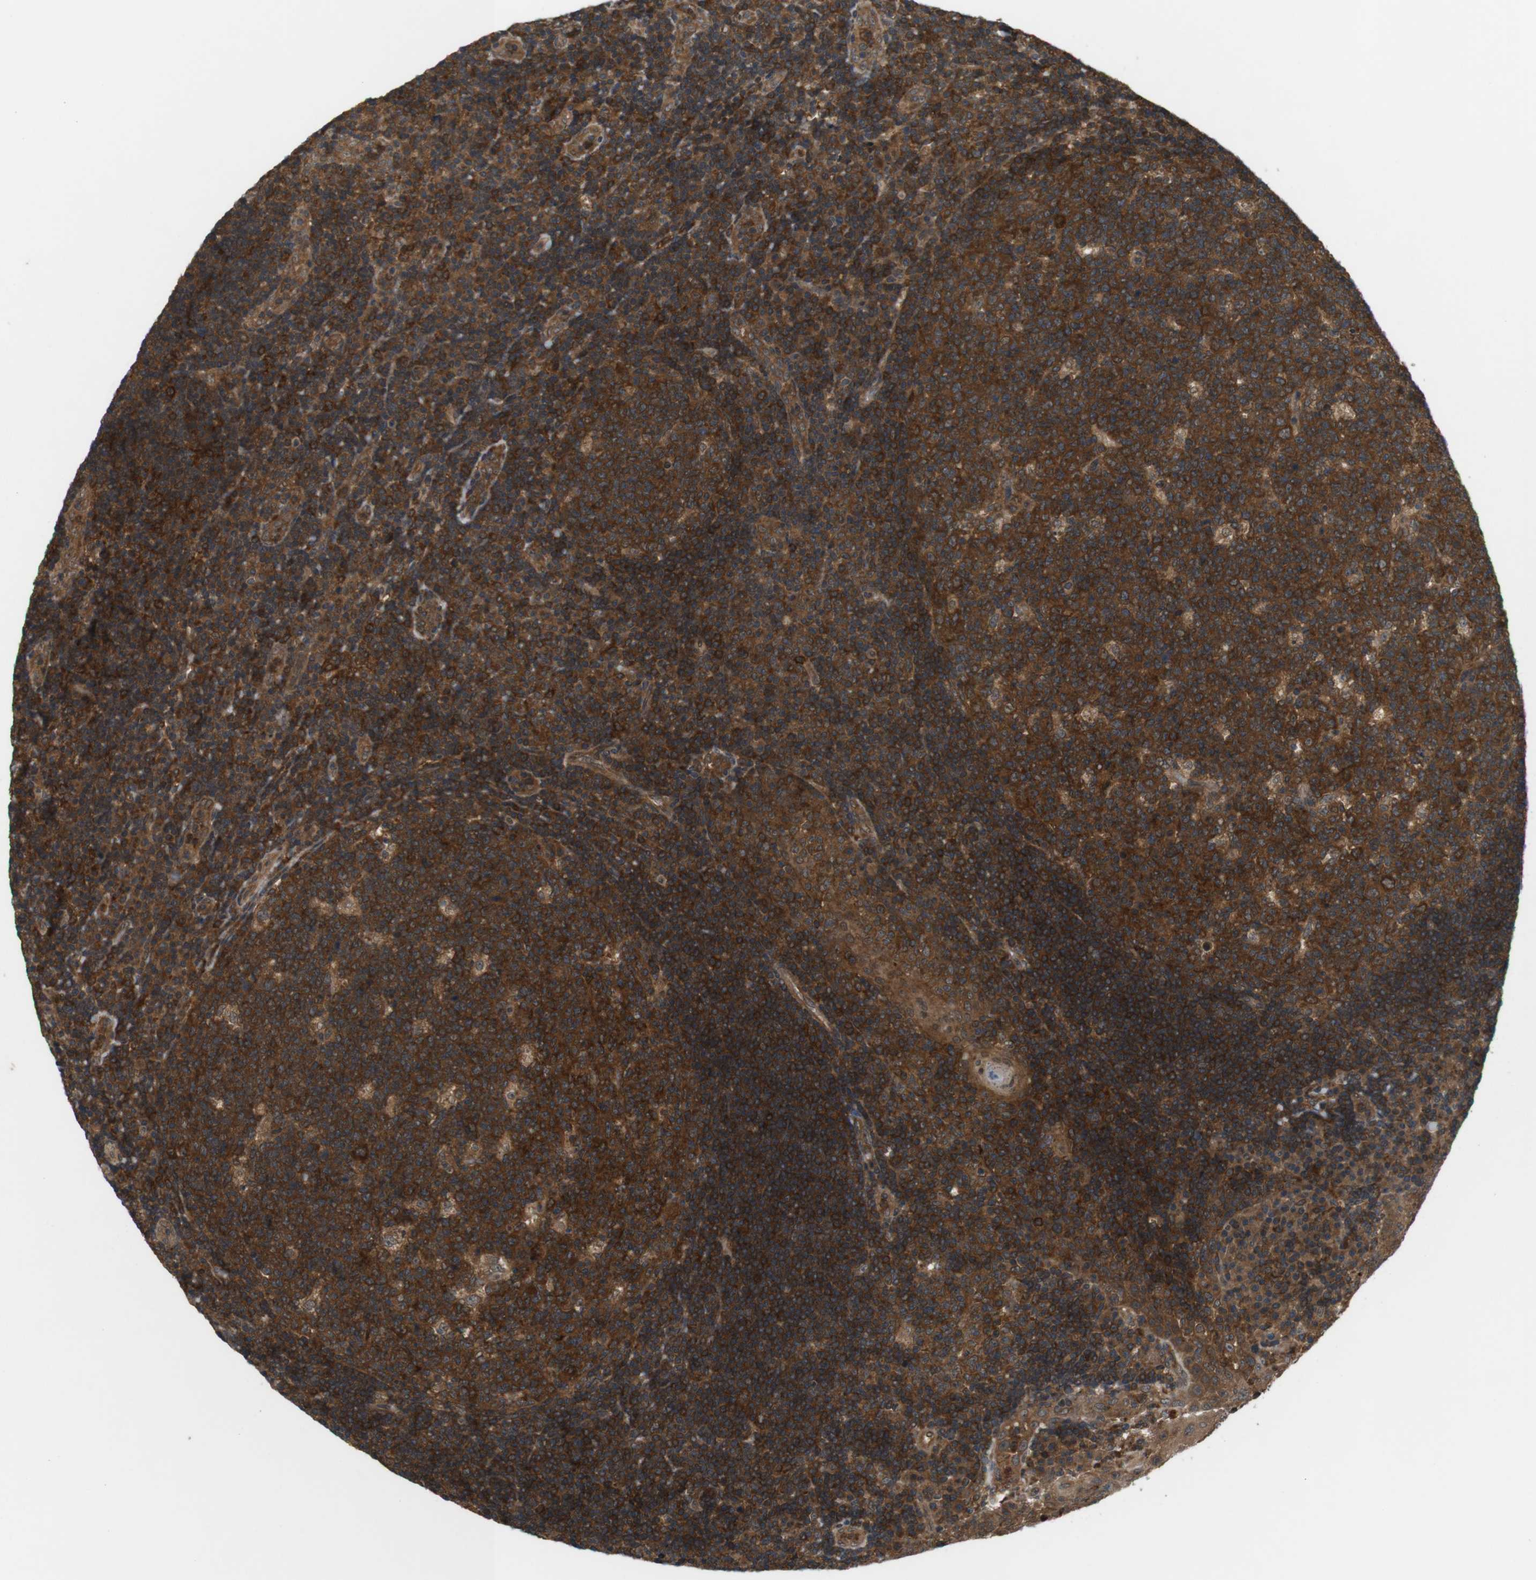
{"staining": {"intensity": "strong", "quantity": ">75%", "location": "cytoplasmic/membranous"}, "tissue": "tonsil", "cell_type": "Germinal center cells", "image_type": "normal", "snomed": [{"axis": "morphology", "description": "Normal tissue, NOS"}, {"axis": "topography", "description": "Tonsil"}], "caption": "Brown immunohistochemical staining in benign human tonsil reveals strong cytoplasmic/membranous staining in about >75% of germinal center cells. The staining is performed using DAB (3,3'-diaminobenzidine) brown chromogen to label protein expression. The nuclei are counter-stained blue using hematoxylin.", "gene": "NFKBIE", "patient": {"sex": "female", "age": 40}}